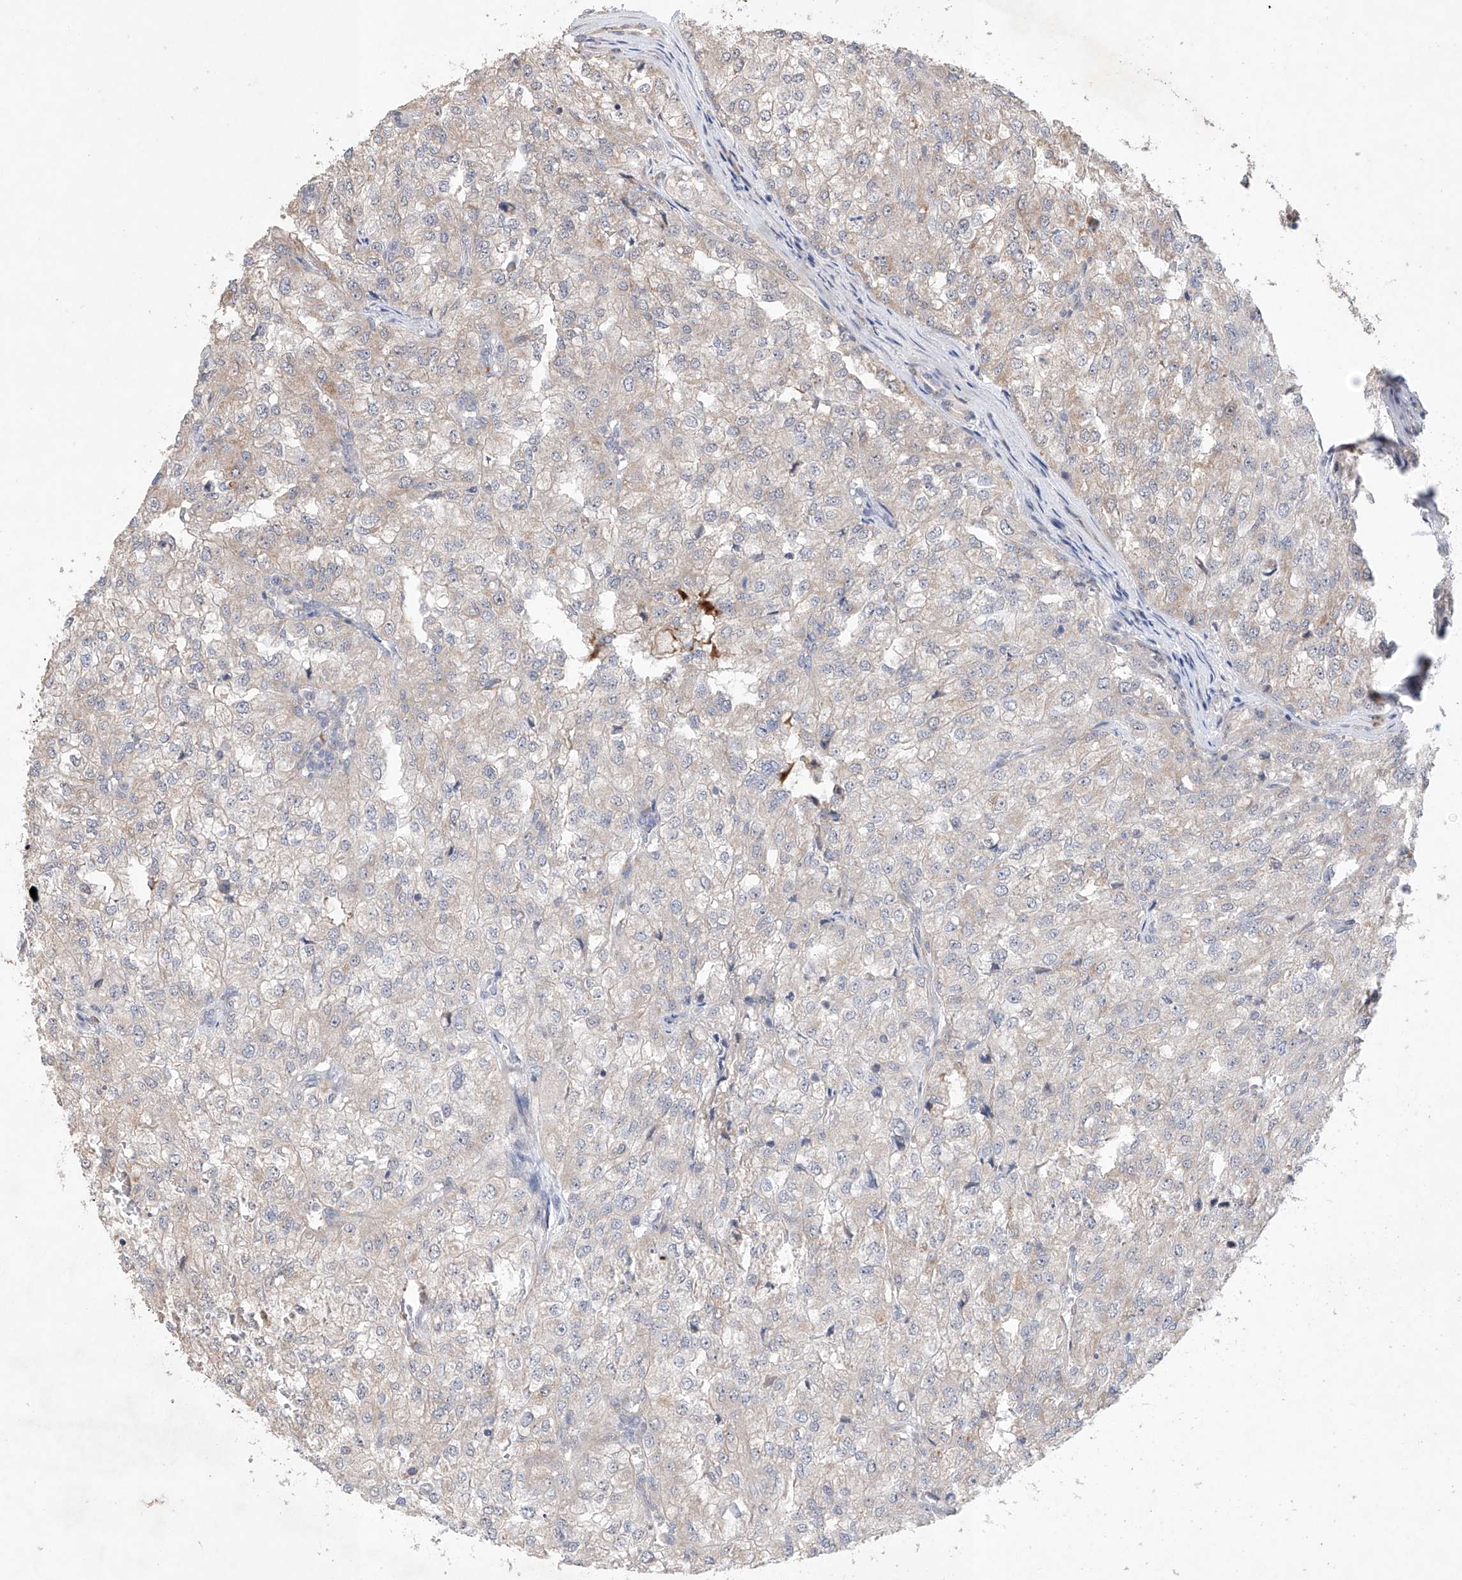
{"staining": {"intensity": "negative", "quantity": "none", "location": "none"}, "tissue": "renal cancer", "cell_type": "Tumor cells", "image_type": "cancer", "snomed": [{"axis": "morphology", "description": "Adenocarcinoma, NOS"}, {"axis": "topography", "description": "Kidney"}], "caption": "Immunohistochemistry of renal cancer (adenocarcinoma) exhibits no staining in tumor cells. Nuclei are stained in blue.", "gene": "AFG1L", "patient": {"sex": "female", "age": 54}}